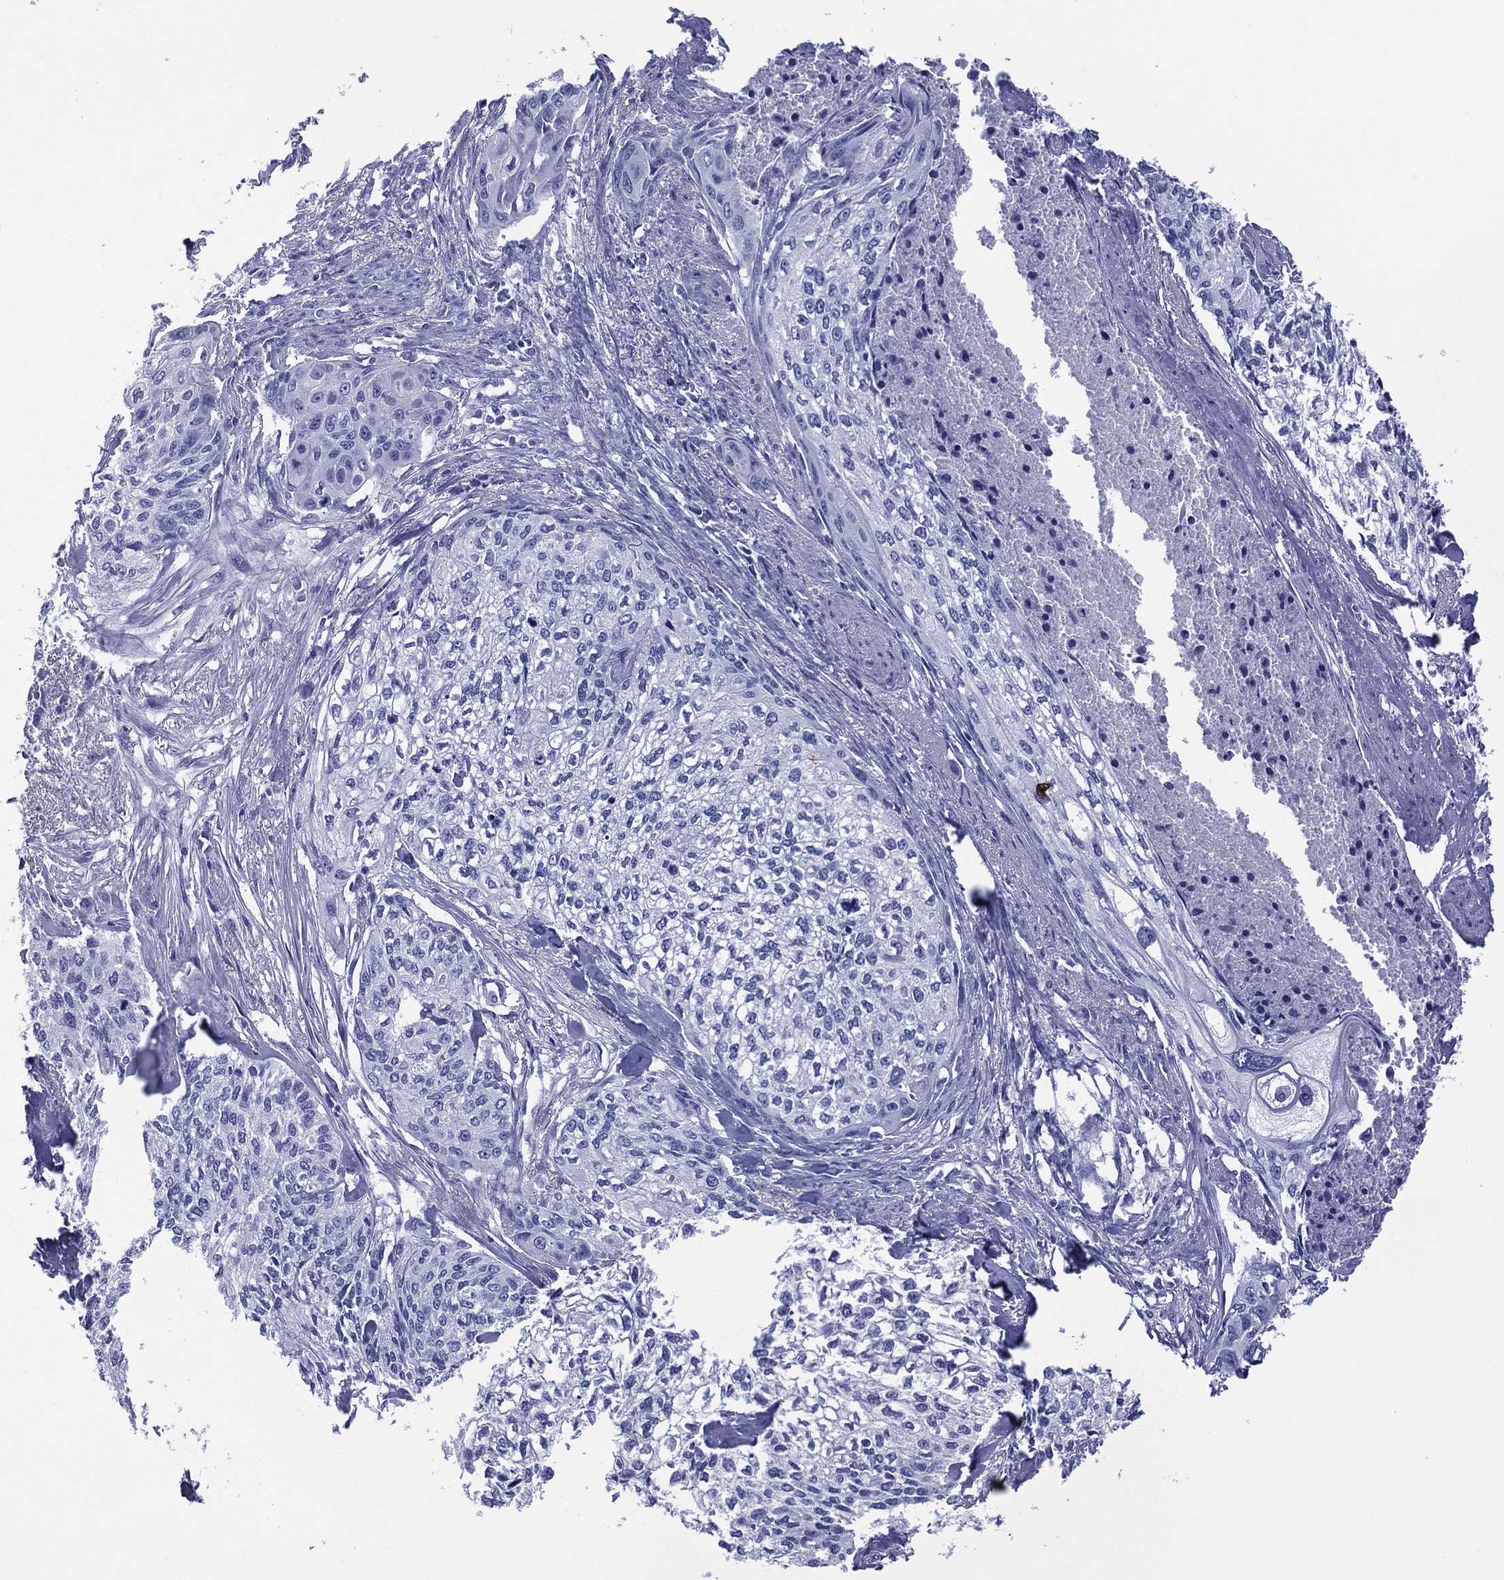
{"staining": {"intensity": "negative", "quantity": "none", "location": "none"}, "tissue": "cervical cancer", "cell_type": "Tumor cells", "image_type": "cancer", "snomed": [{"axis": "morphology", "description": "Squamous cell carcinoma, NOS"}, {"axis": "topography", "description": "Cervix"}], "caption": "Histopathology image shows no significant protein expression in tumor cells of squamous cell carcinoma (cervical).", "gene": "DSG1", "patient": {"sex": "female", "age": 58}}